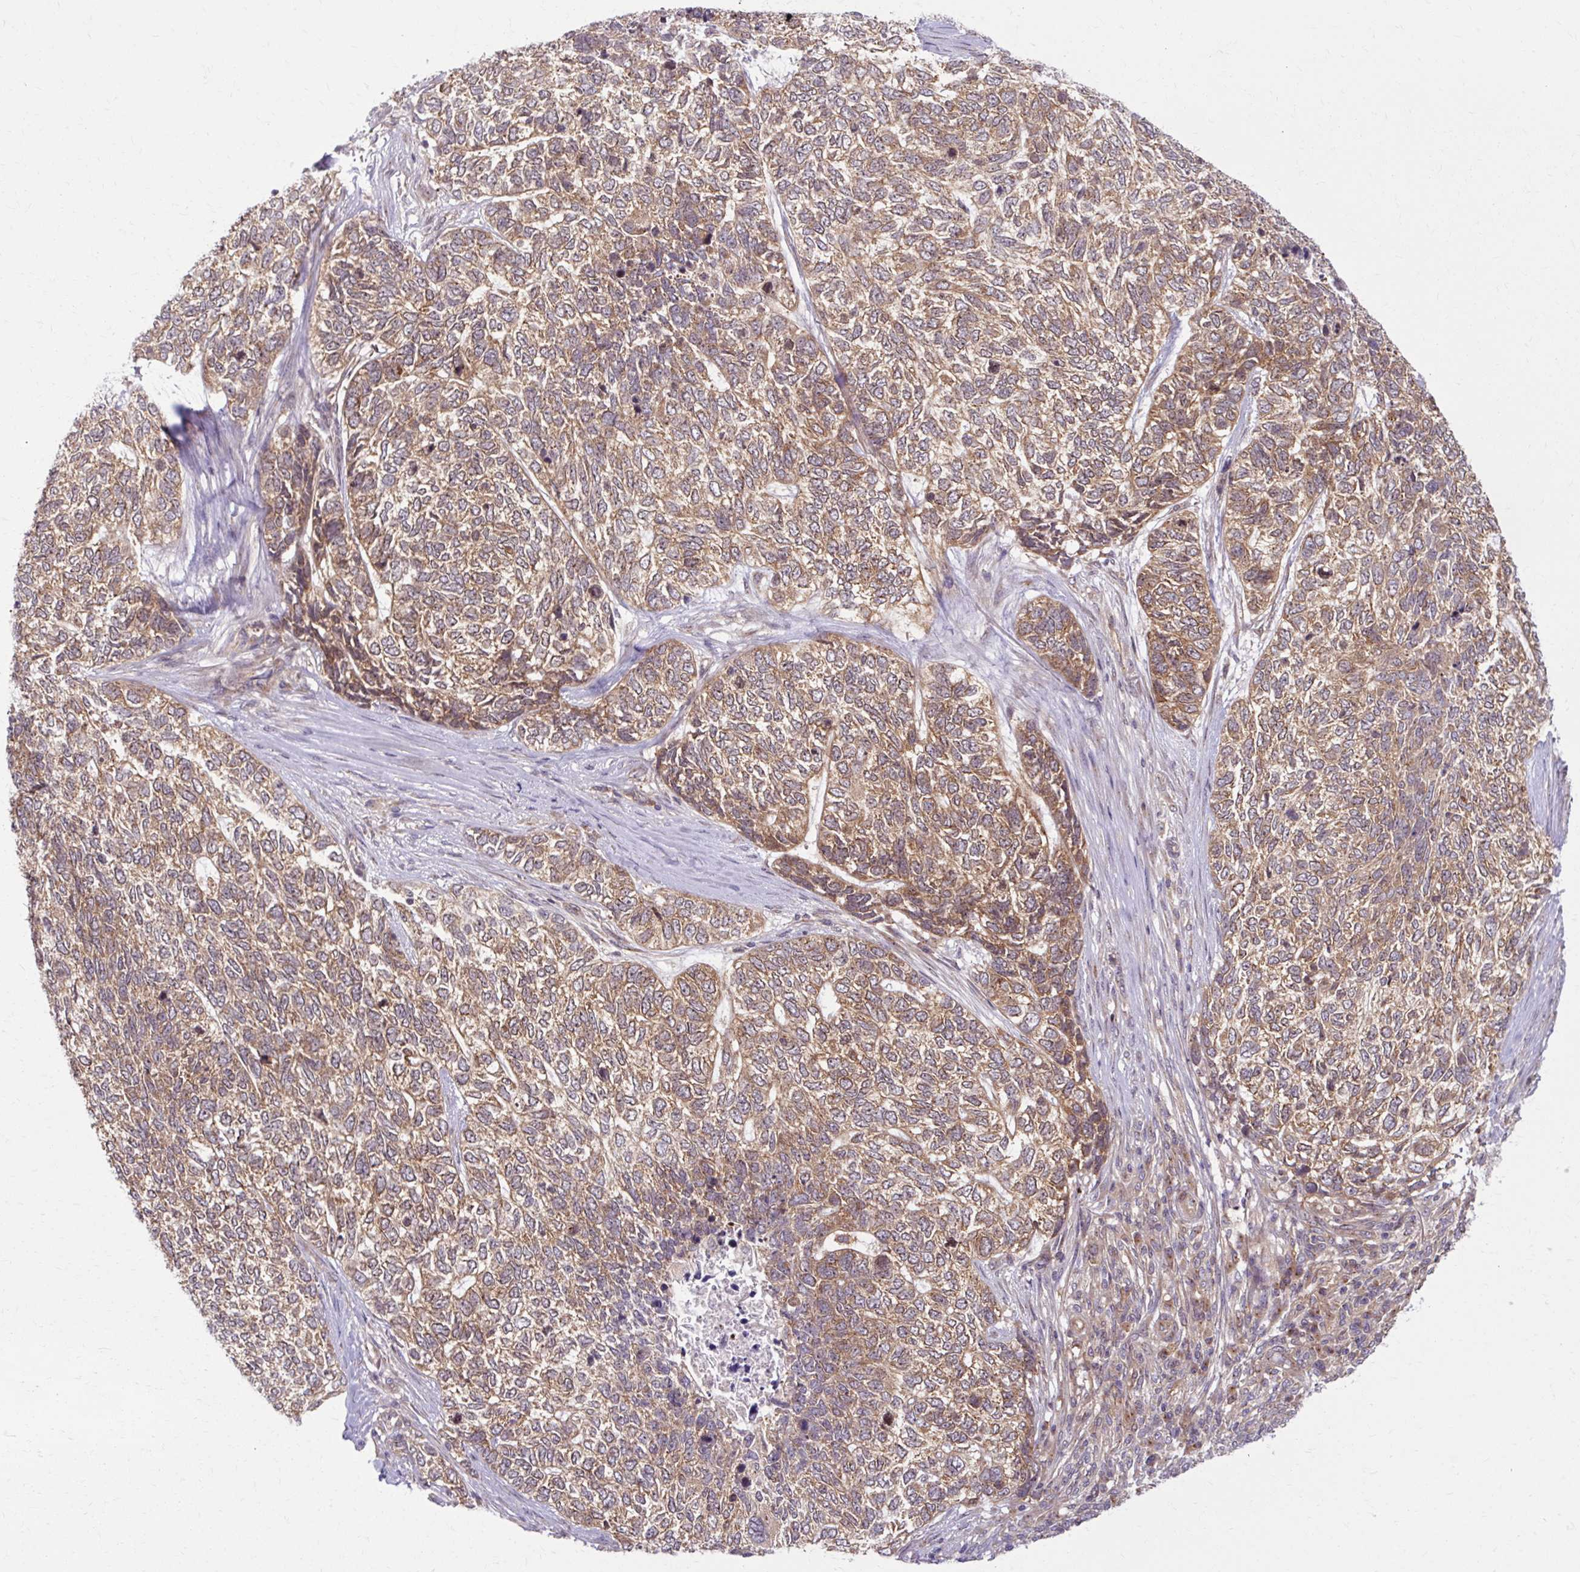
{"staining": {"intensity": "moderate", "quantity": ">75%", "location": "cytoplasmic/membranous"}, "tissue": "skin cancer", "cell_type": "Tumor cells", "image_type": "cancer", "snomed": [{"axis": "morphology", "description": "Basal cell carcinoma"}, {"axis": "topography", "description": "Skin"}], "caption": "Skin basal cell carcinoma stained for a protein (brown) exhibits moderate cytoplasmic/membranous positive expression in about >75% of tumor cells.", "gene": "MZT2B", "patient": {"sex": "female", "age": 65}}